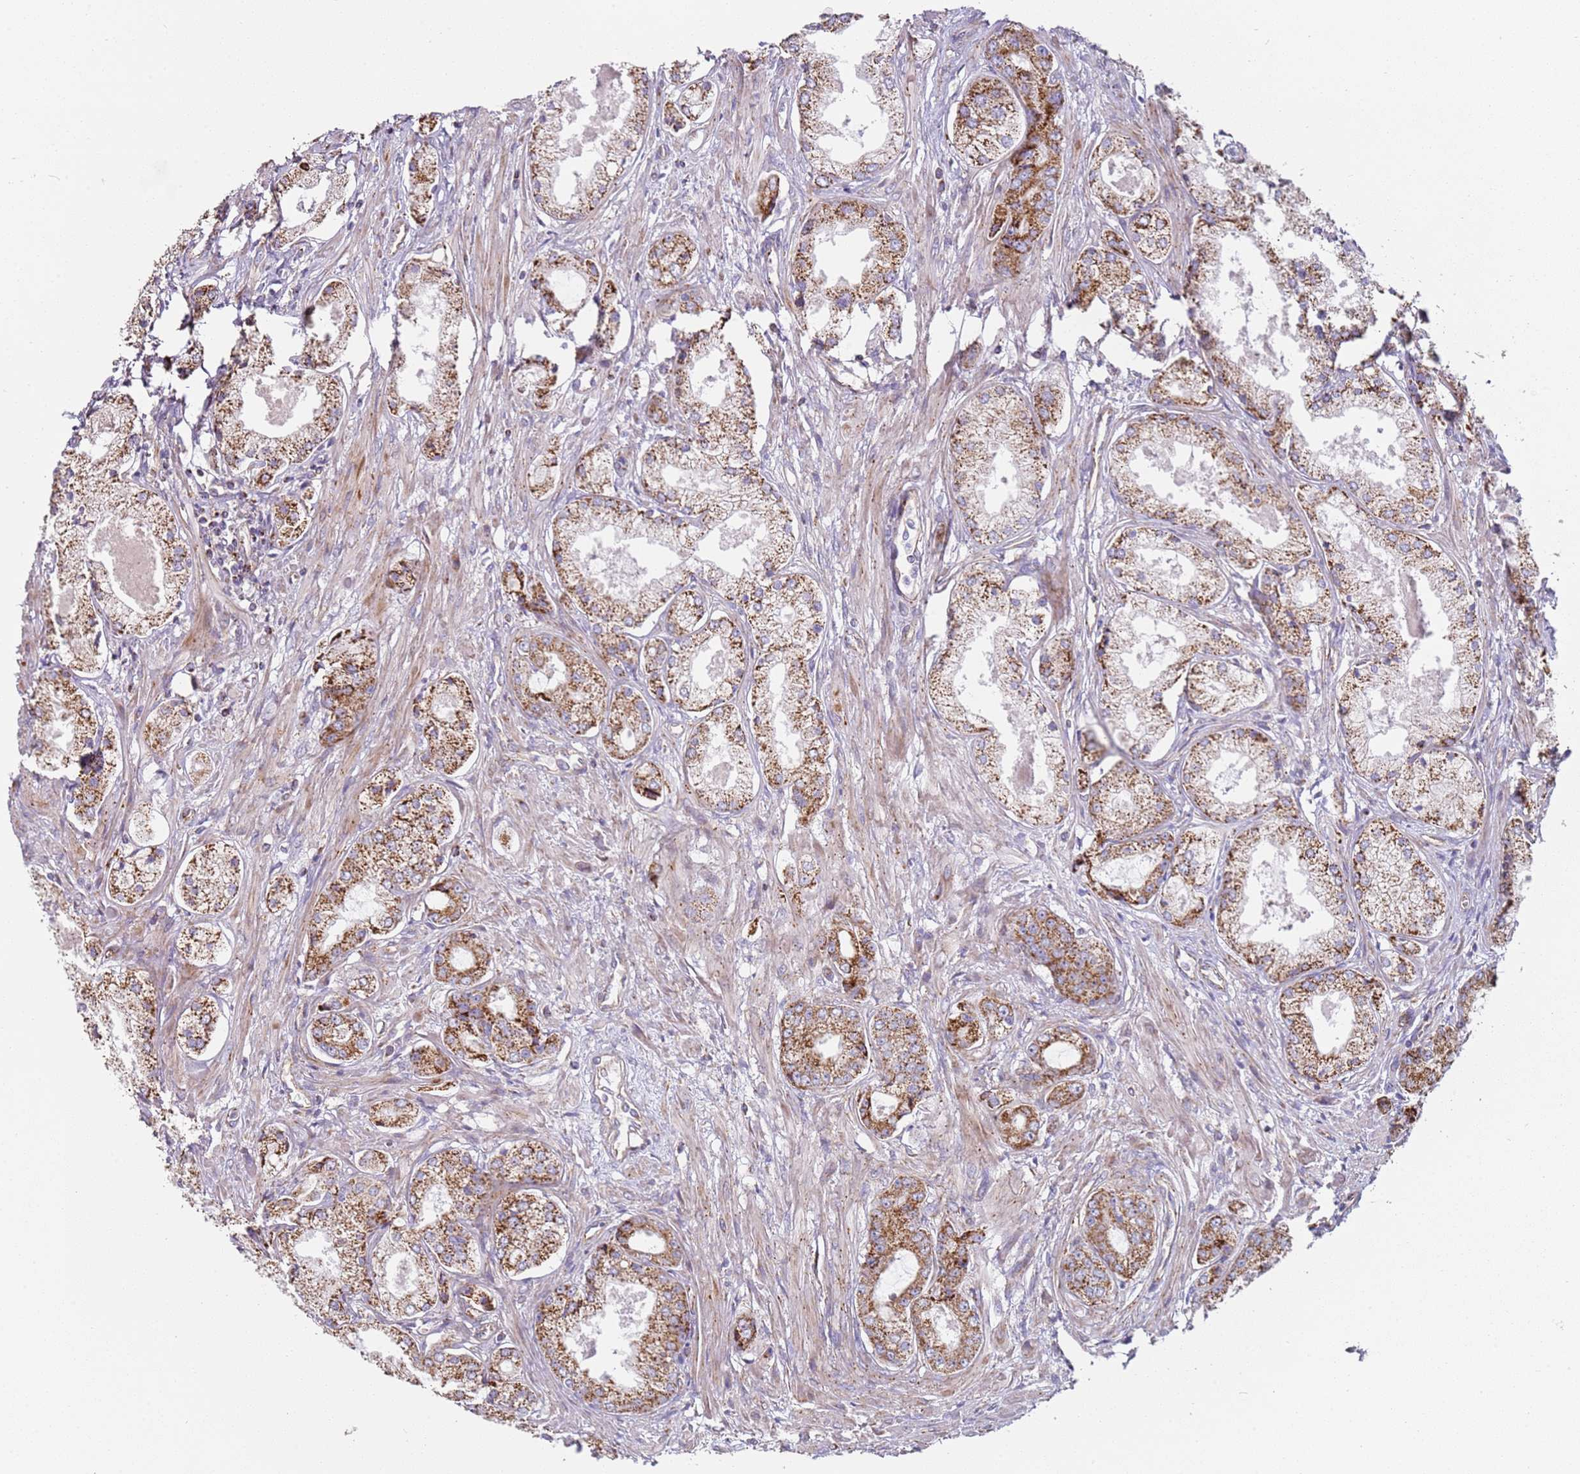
{"staining": {"intensity": "moderate", "quantity": ">75%", "location": "cytoplasmic/membranous"}, "tissue": "prostate cancer", "cell_type": "Tumor cells", "image_type": "cancer", "snomed": [{"axis": "morphology", "description": "Adenocarcinoma, Low grade"}, {"axis": "topography", "description": "Prostate"}], "caption": "Protein expression analysis of human adenocarcinoma (low-grade) (prostate) reveals moderate cytoplasmic/membranous positivity in about >75% of tumor cells.", "gene": "ALS2", "patient": {"sex": "male", "age": 68}}